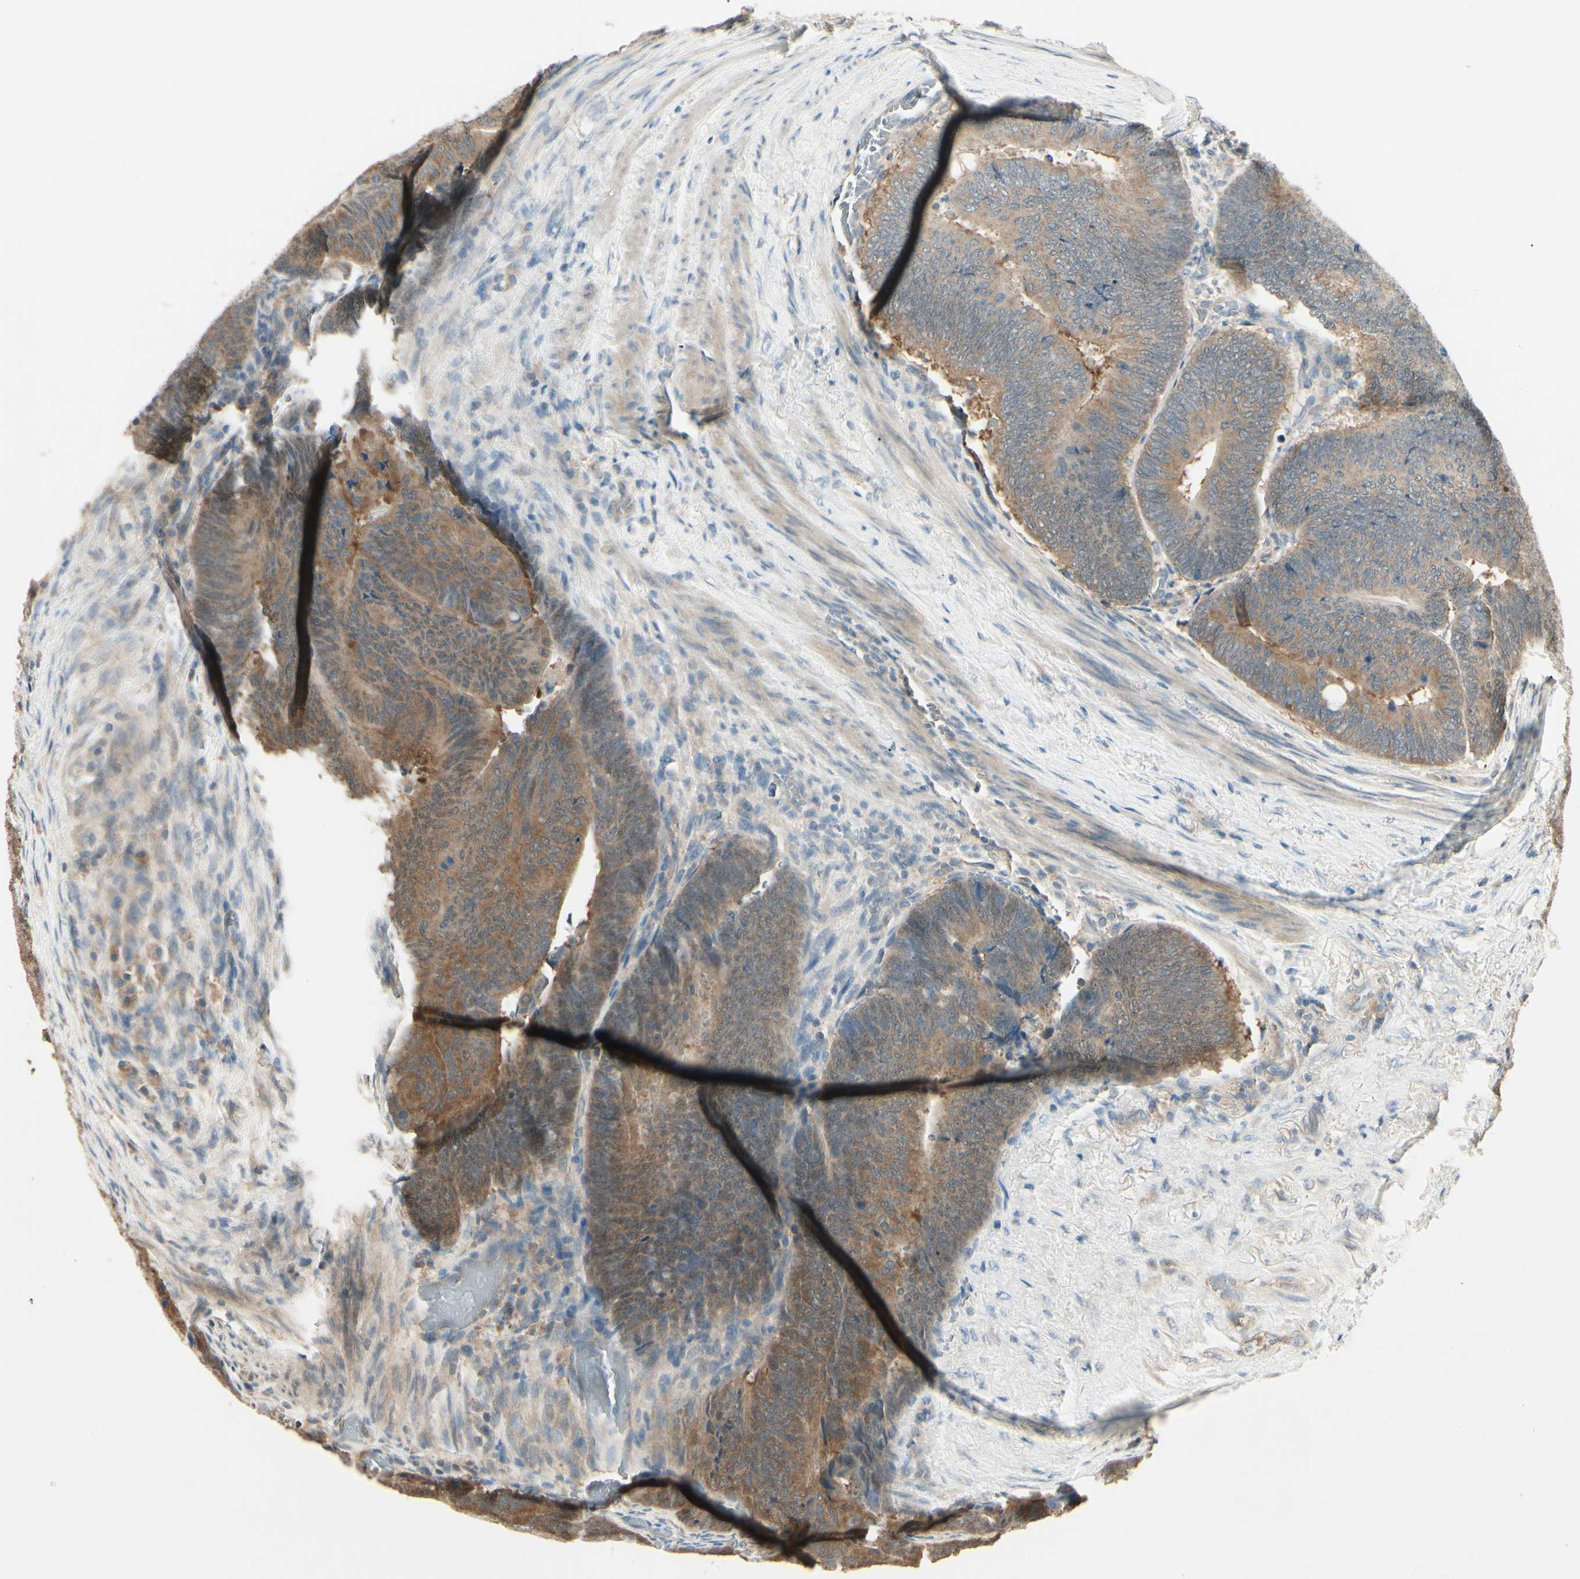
{"staining": {"intensity": "moderate", "quantity": ">75%", "location": "cytoplasmic/membranous"}, "tissue": "colorectal cancer", "cell_type": "Tumor cells", "image_type": "cancer", "snomed": [{"axis": "morphology", "description": "Normal tissue, NOS"}, {"axis": "morphology", "description": "Adenocarcinoma, NOS"}, {"axis": "topography", "description": "Rectum"}, {"axis": "topography", "description": "Peripheral nerve tissue"}], "caption": "About >75% of tumor cells in colorectal adenocarcinoma exhibit moderate cytoplasmic/membranous protein positivity as visualized by brown immunohistochemical staining.", "gene": "CCT7", "patient": {"sex": "male", "age": 92}}